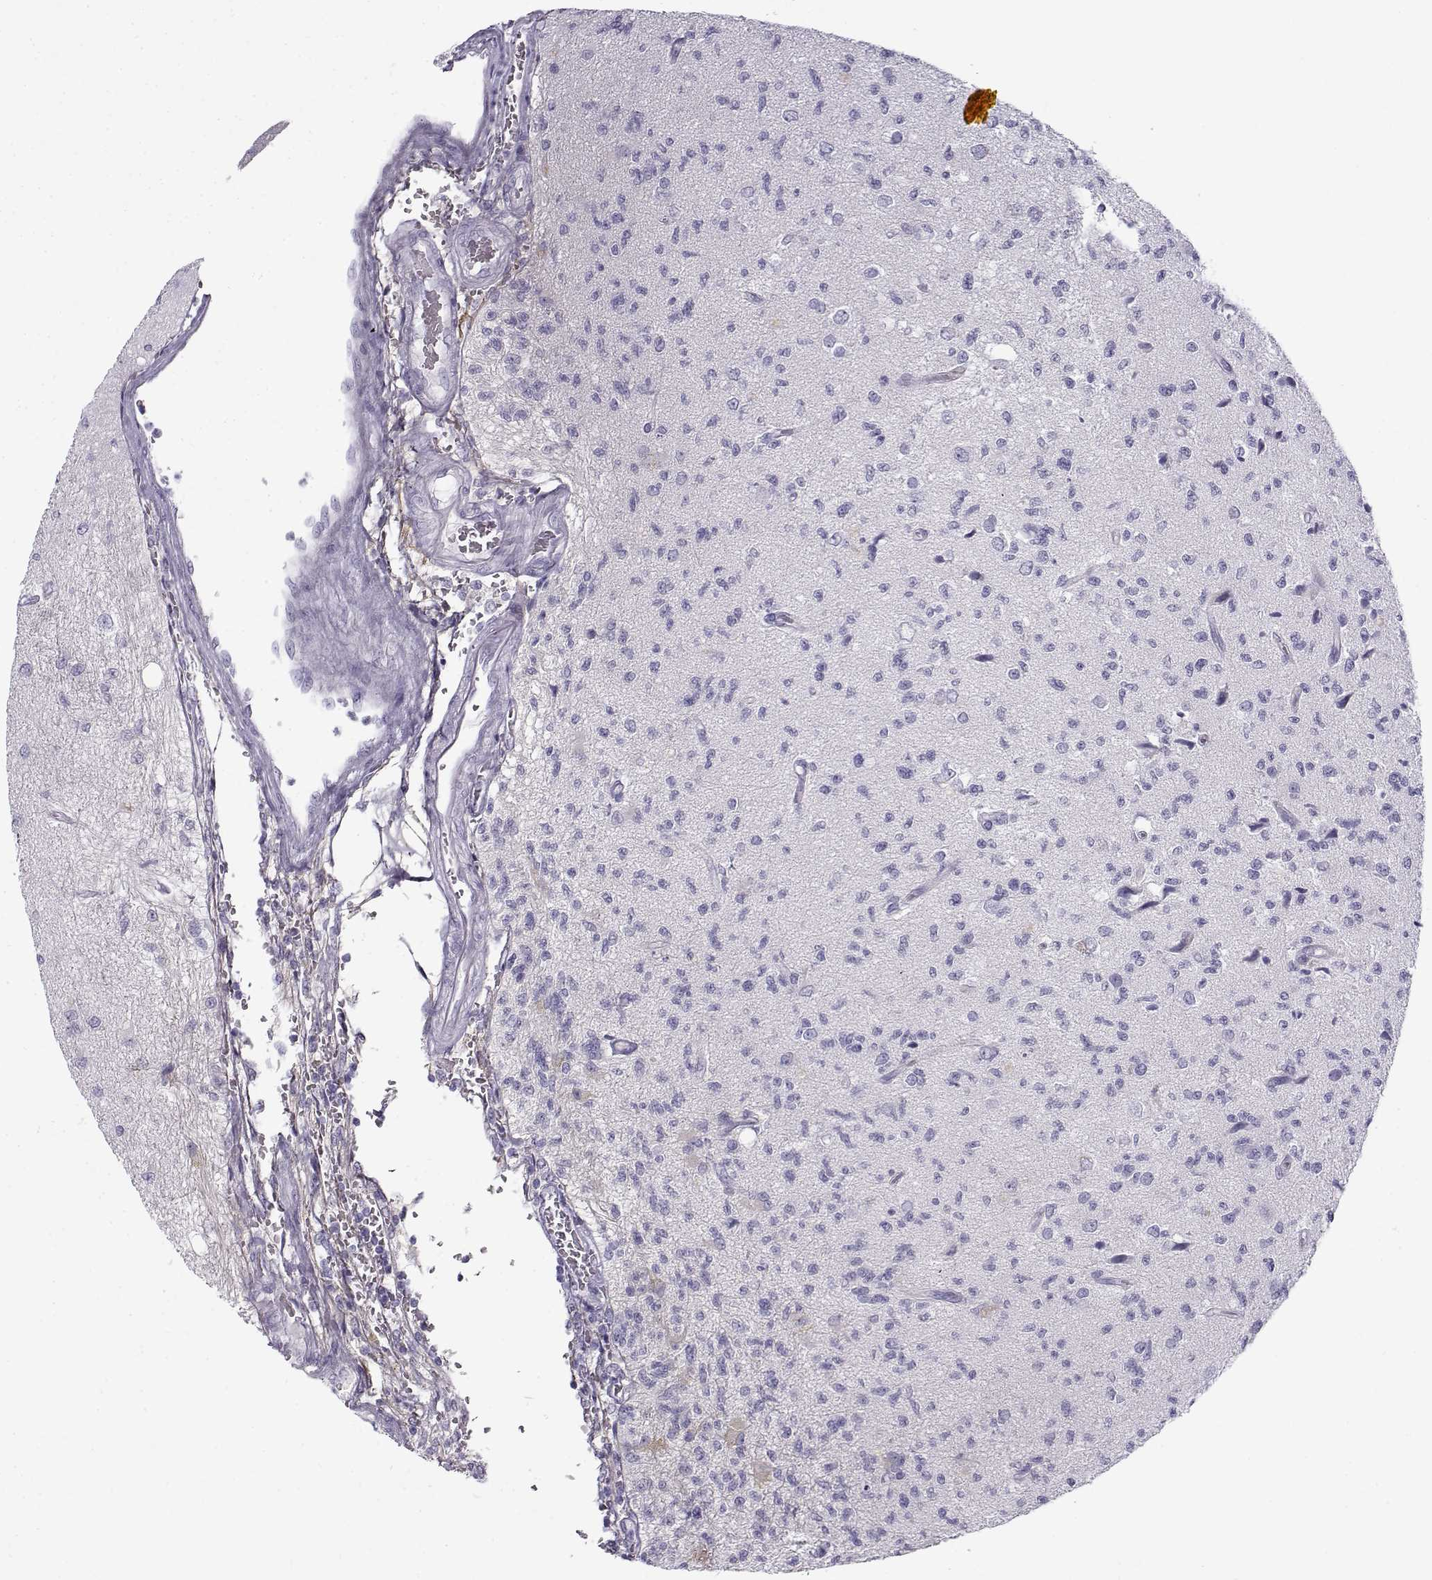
{"staining": {"intensity": "negative", "quantity": "none", "location": "none"}, "tissue": "glioma", "cell_type": "Tumor cells", "image_type": "cancer", "snomed": [{"axis": "morphology", "description": "Glioma, malignant, High grade"}, {"axis": "topography", "description": "Brain"}], "caption": "Immunohistochemistry (IHC) image of neoplastic tissue: human high-grade glioma (malignant) stained with DAB exhibits no significant protein expression in tumor cells.", "gene": "GTSF1L", "patient": {"sex": "male", "age": 56}}